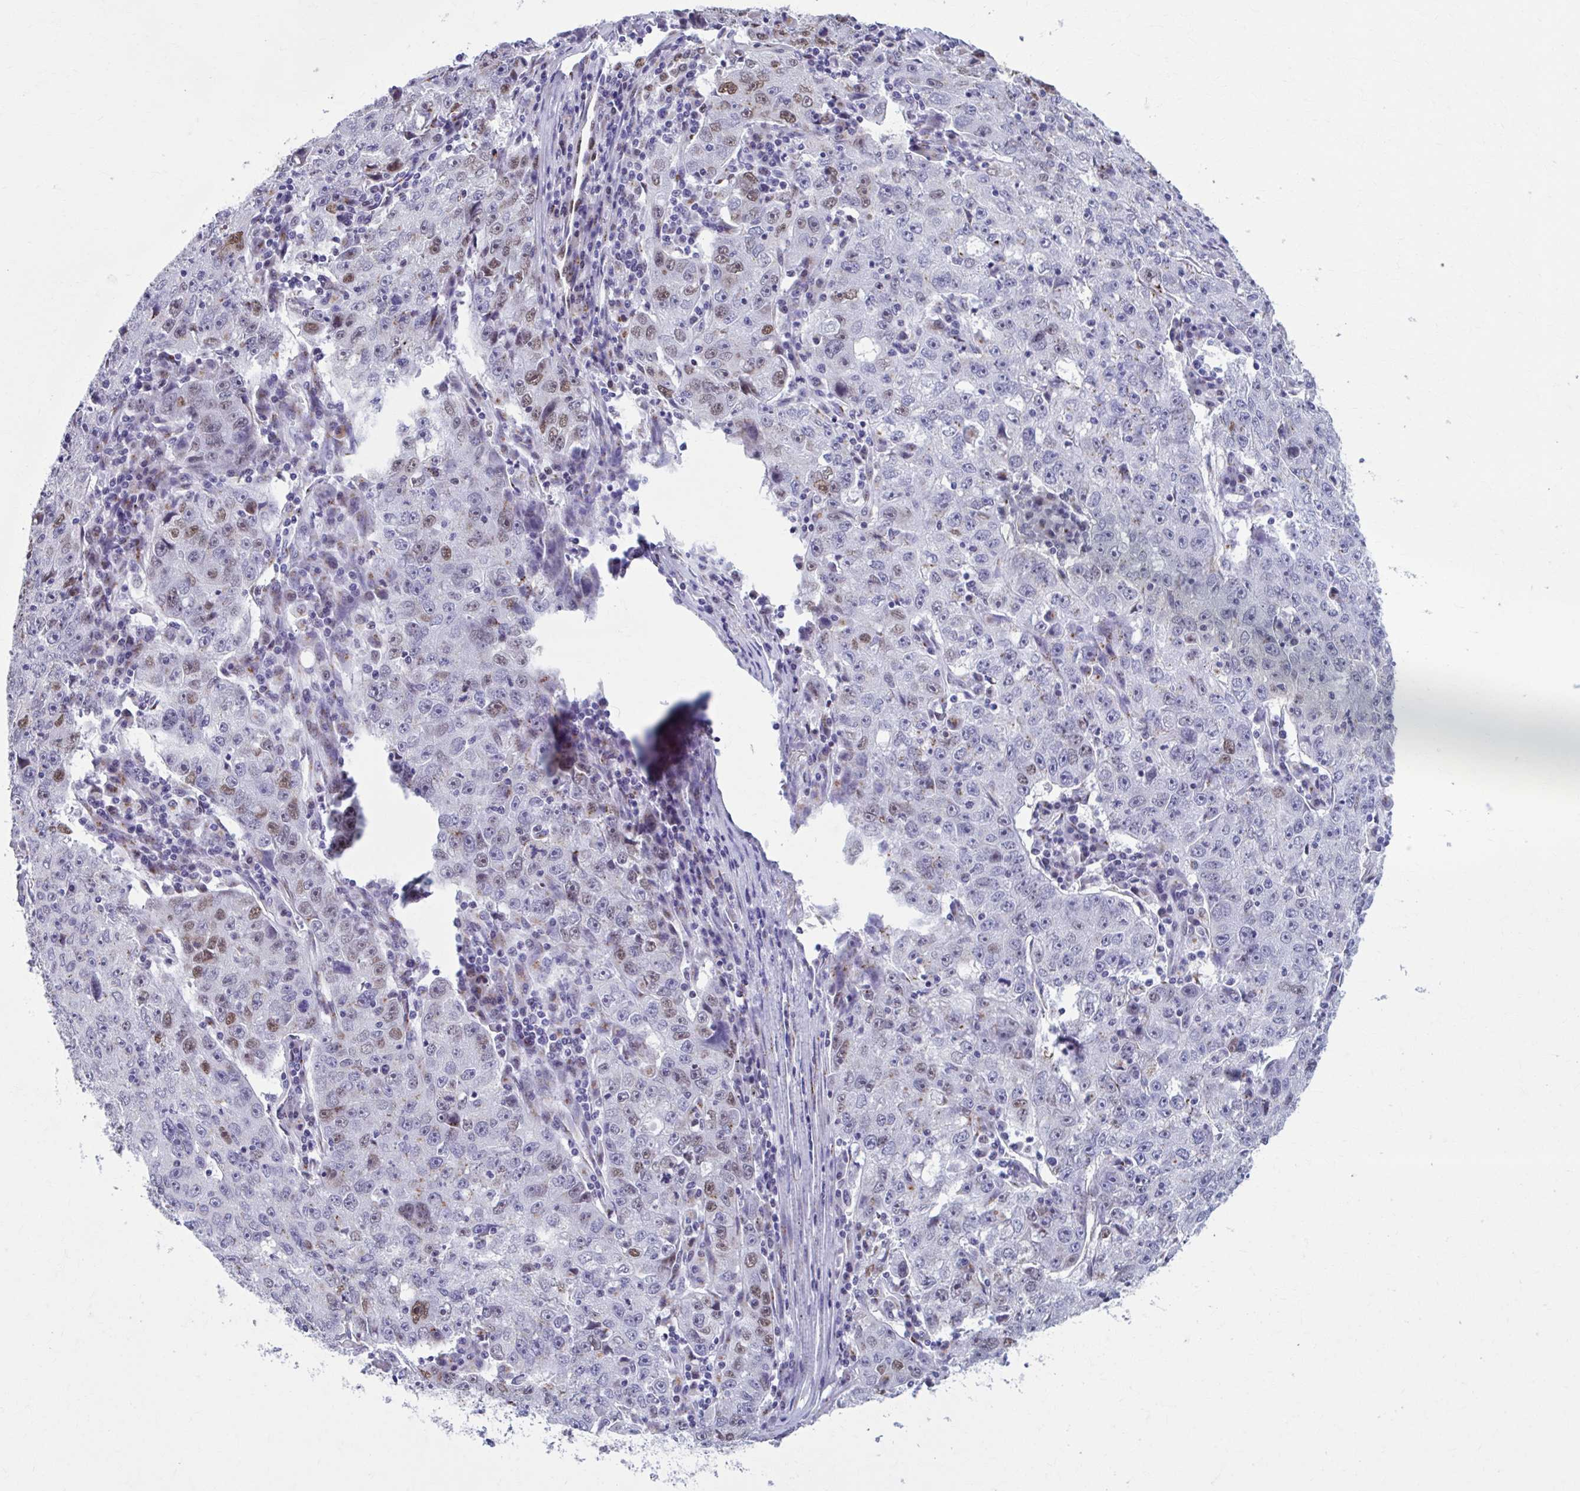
{"staining": {"intensity": "moderate", "quantity": "<25%", "location": "nuclear"}, "tissue": "lung cancer", "cell_type": "Tumor cells", "image_type": "cancer", "snomed": [{"axis": "morphology", "description": "Normal morphology"}, {"axis": "morphology", "description": "Adenocarcinoma, NOS"}, {"axis": "topography", "description": "Lymph node"}, {"axis": "topography", "description": "Lung"}], "caption": "Immunohistochemical staining of human lung adenocarcinoma reveals low levels of moderate nuclear positivity in about <25% of tumor cells. Using DAB (brown) and hematoxylin (blue) stains, captured at high magnification using brightfield microscopy.", "gene": "ZNF682", "patient": {"sex": "female", "age": 57}}